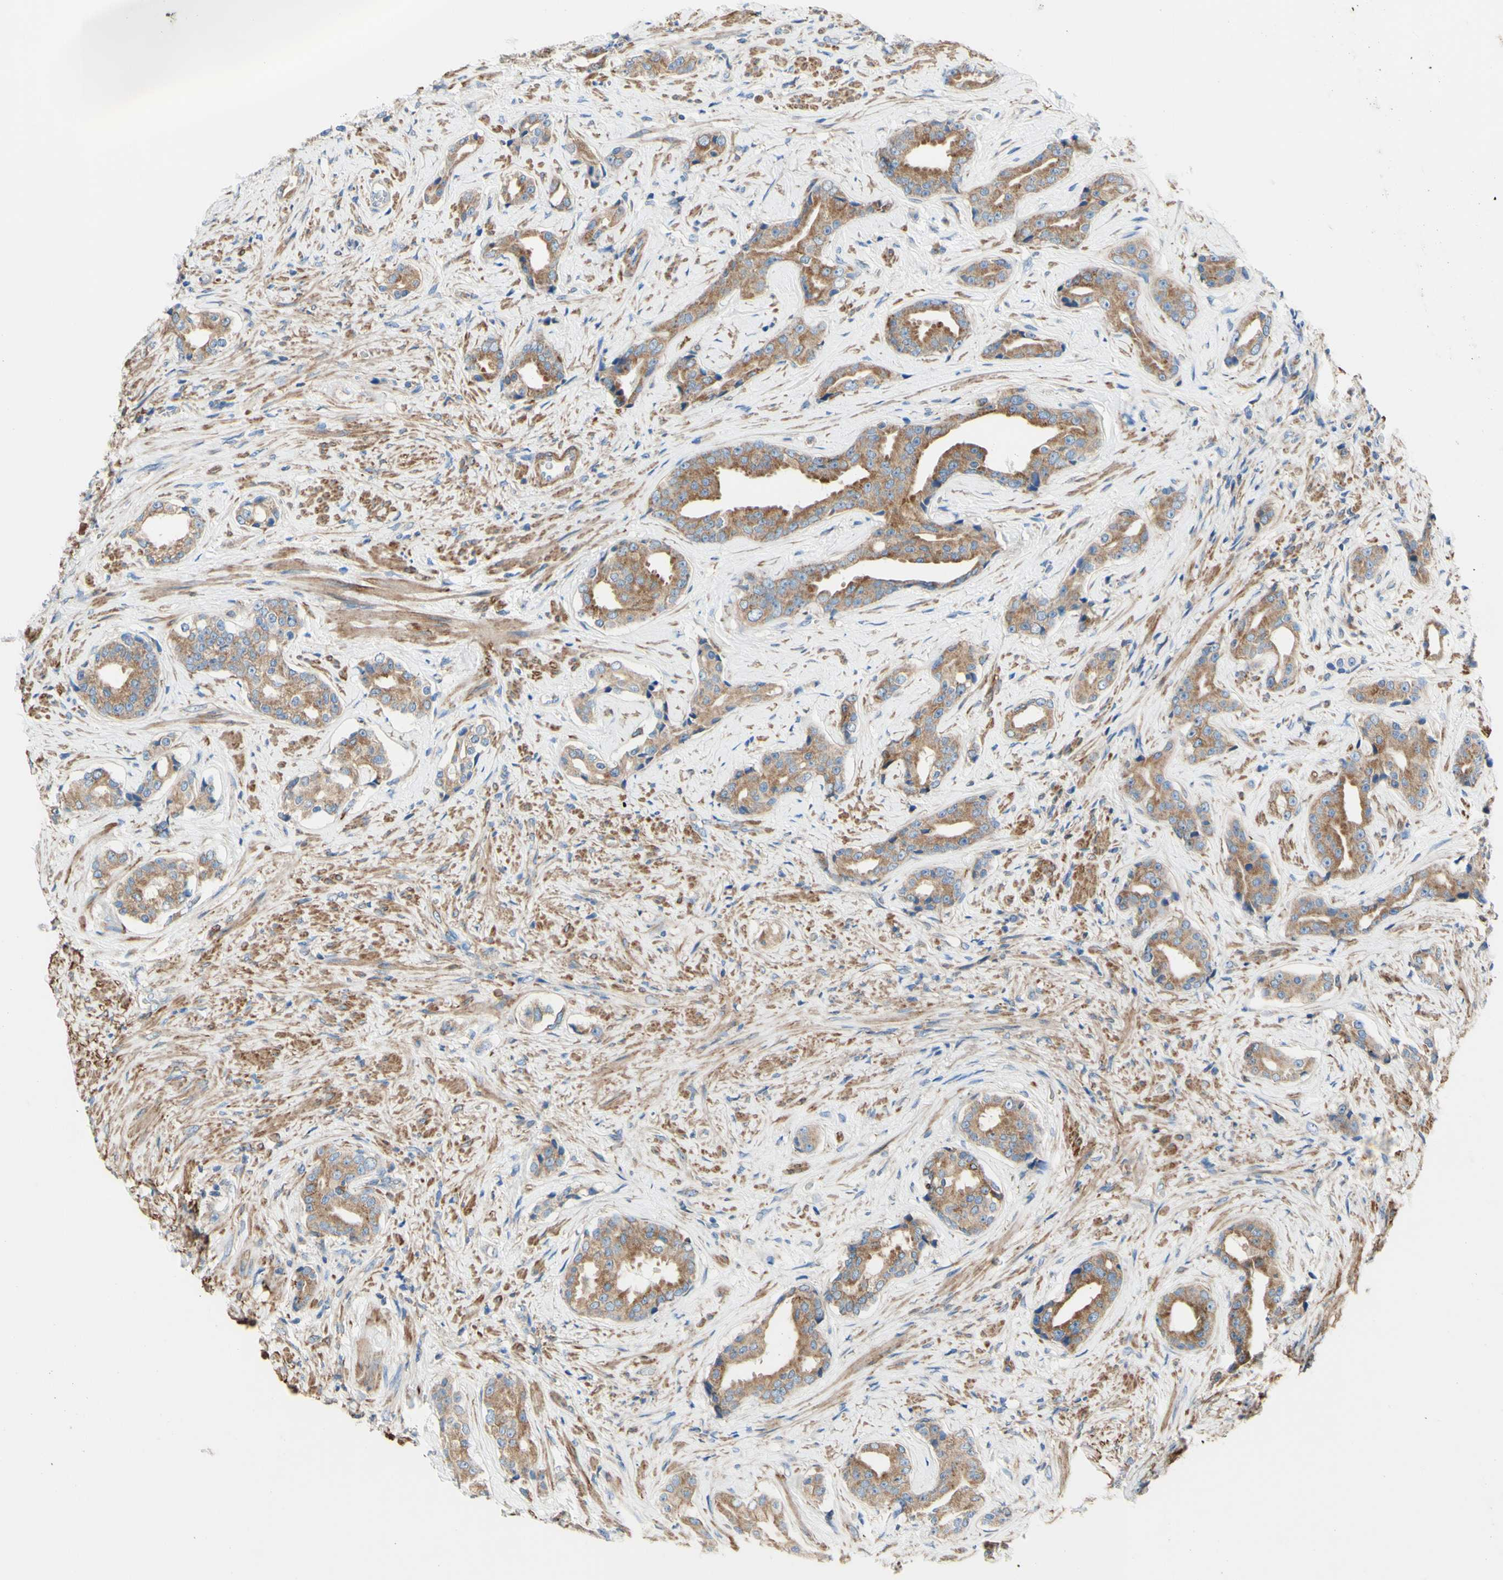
{"staining": {"intensity": "moderate", "quantity": ">75%", "location": "cytoplasmic/membranous"}, "tissue": "prostate cancer", "cell_type": "Tumor cells", "image_type": "cancer", "snomed": [{"axis": "morphology", "description": "Adenocarcinoma, High grade"}, {"axis": "topography", "description": "Prostate"}], "caption": "Protein staining of prostate adenocarcinoma (high-grade) tissue displays moderate cytoplasmic/membranous staining in about >75% of tumor cells.", "gene": "RETREG2", "patient": {"sex": "male", "age": 71}}